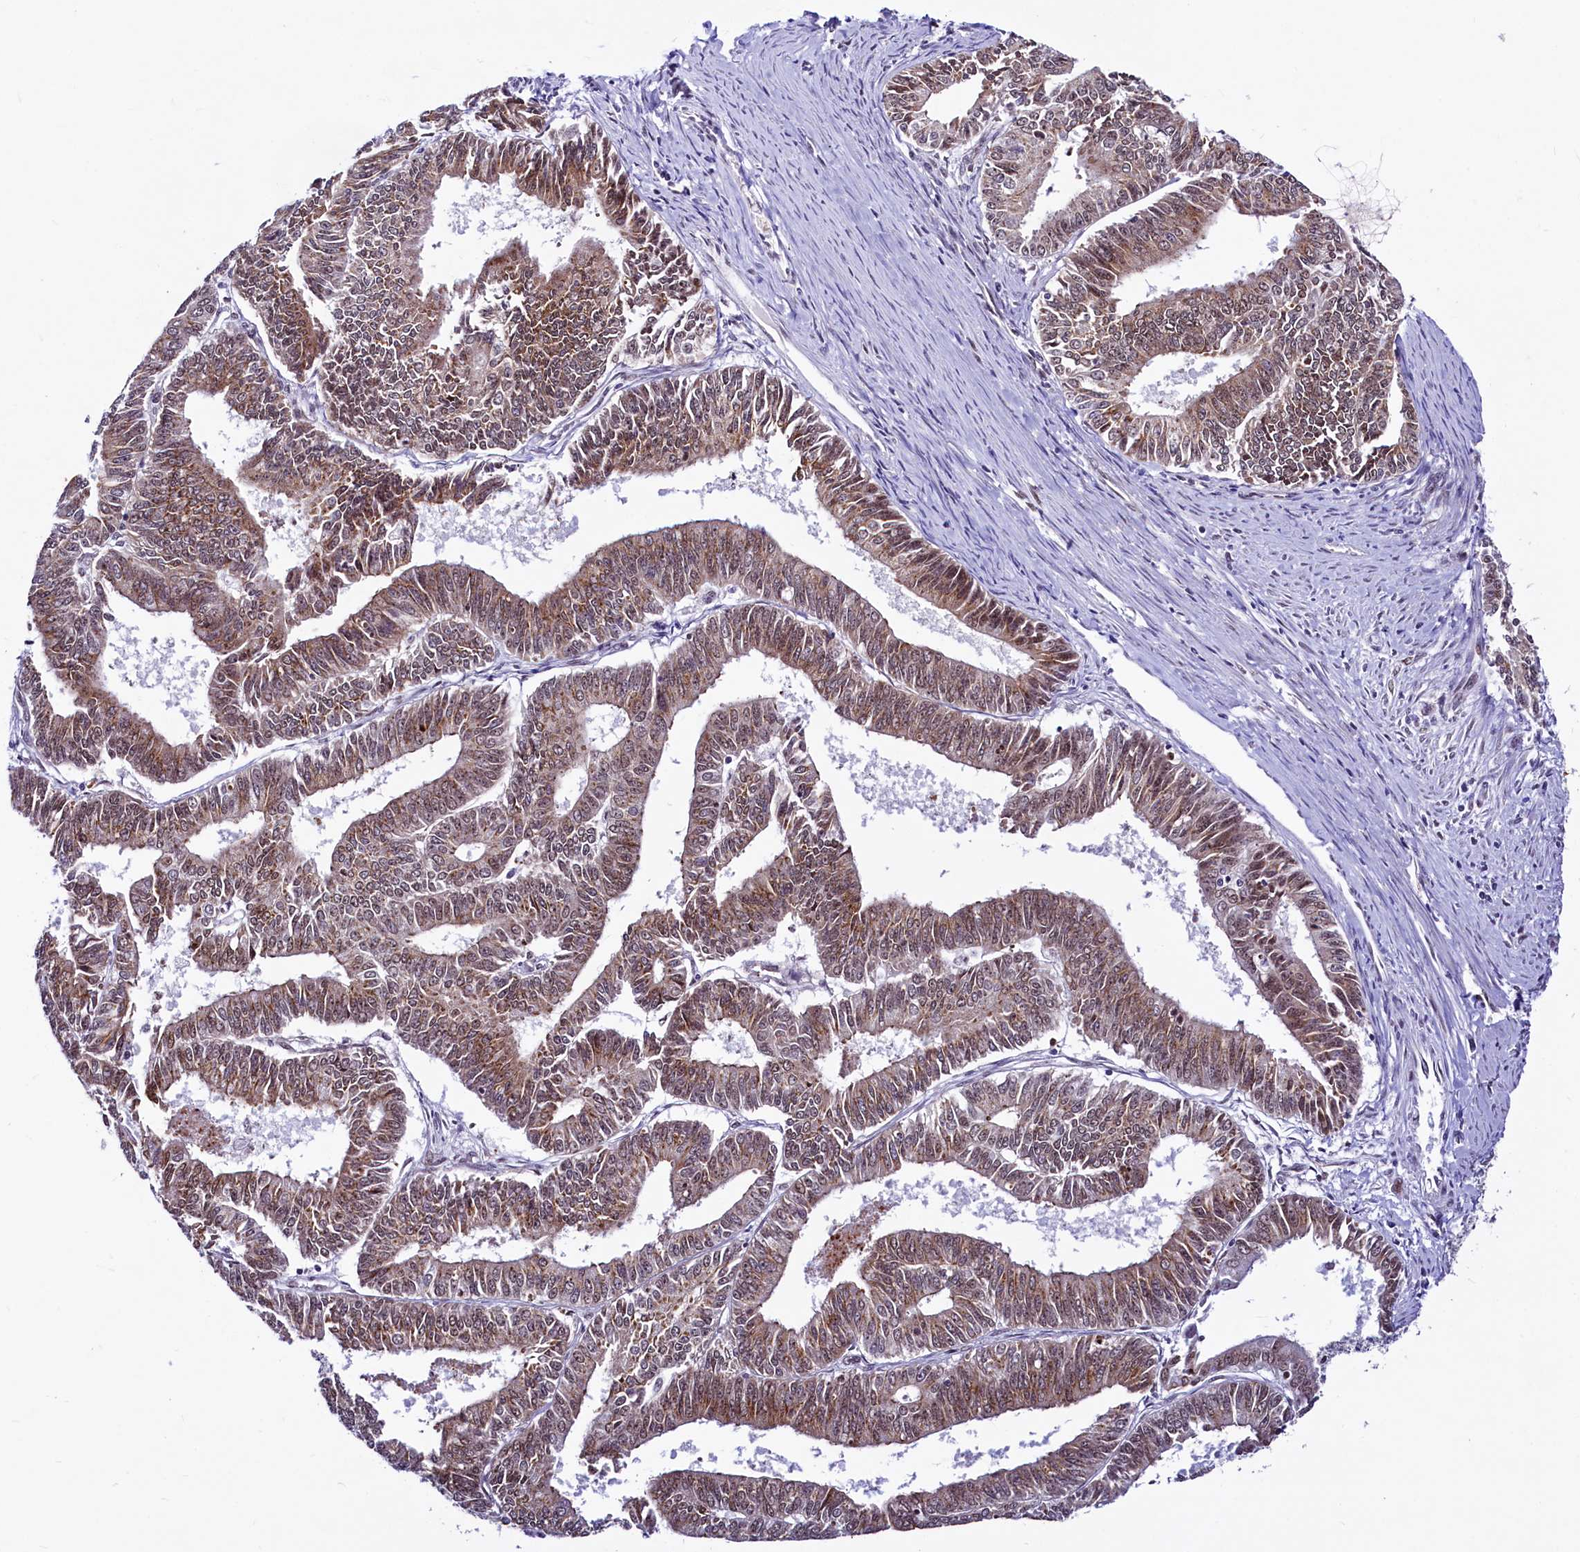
{"staining": {"intensity": "moderate", "quantity": ">75%", "location": "cytoplasmic/membranous,nuclear"}, "tissue": "endometrial cancer", "cell_type": "Tumor cells", "image_type": "cancer", "snomed": [{"axis": "morphology", "description": "Adenocarcinoma, NOS"}, {"axis": "topography", "description": "Endometrium"}], "caption": "The photomicrograph exhibits immunohistochemical staining of endometrial cancer. There is moderate cytoplasmic/membranous and nuclear staining is identified in about >75% of tumor cells.", "gene": "LEUTX", "patient": {"sex": "female", "age": 73}}